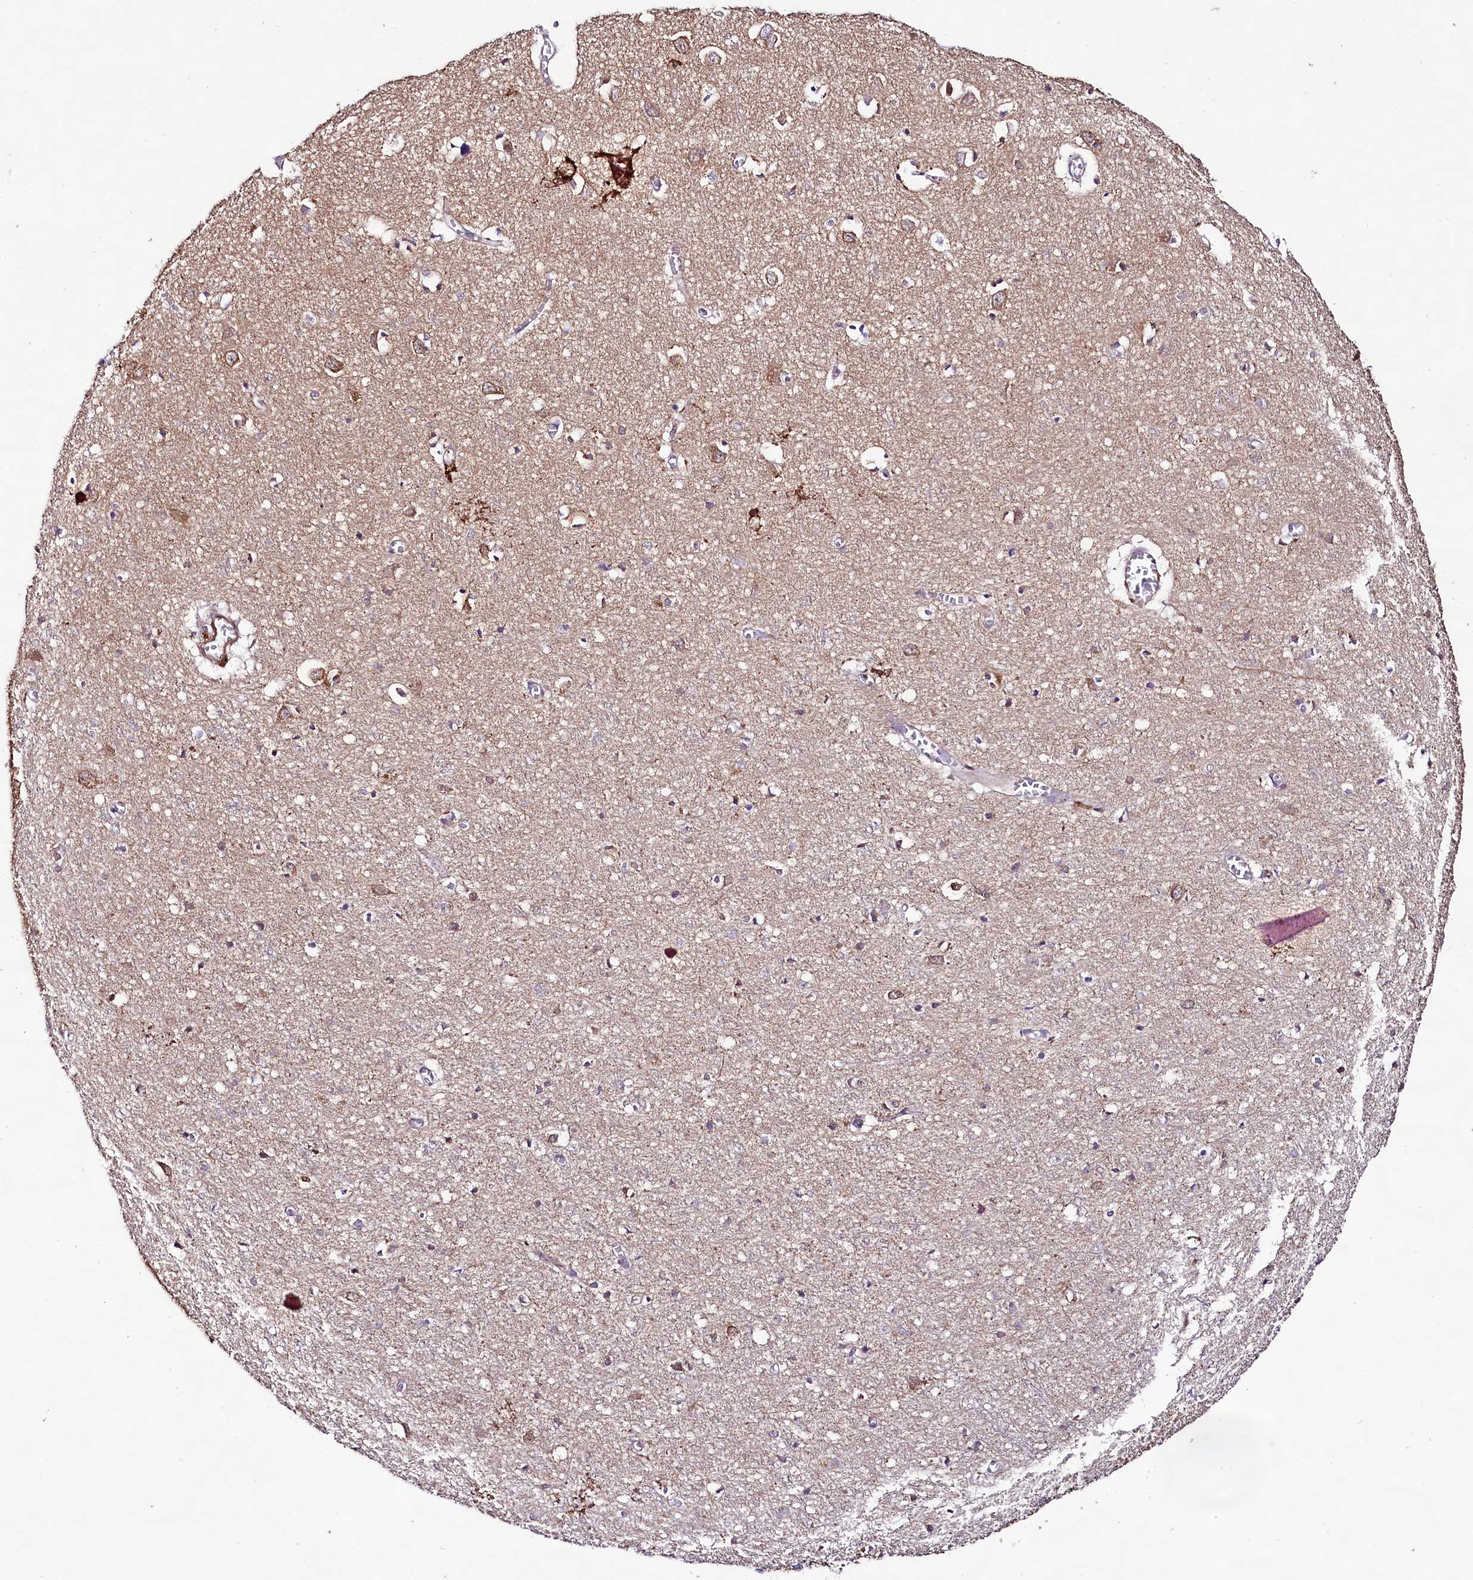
{"staining": {"intensity": "weak", "quantity": ">75%", "location": "cytoplasmic/membranous"}, "tissue": "cerebral cortex", "cell_type": "Endothelial cells", "image_type": "normal", "snomed": [{"axis": "morphology", "description": "Normal tissue, NOS"}, {"axis": "topography", "description": "Cerebral cortex"}], "caption": "High-magnification brightfield microscopy of normal cerebral cortex stained with DAB (brown) and counterstained with hematoxylin (blue). endothelial cells exhibit weak cytoplasmic/membranous expression is appreciated in approximately>75% of cells. (DAB (3,3'-diaminobenzidine) IHC, brown staining for protein, blue staining for nuclei).", "gene": "VPS11", "patient": {"sex": "female", "age": 64}}